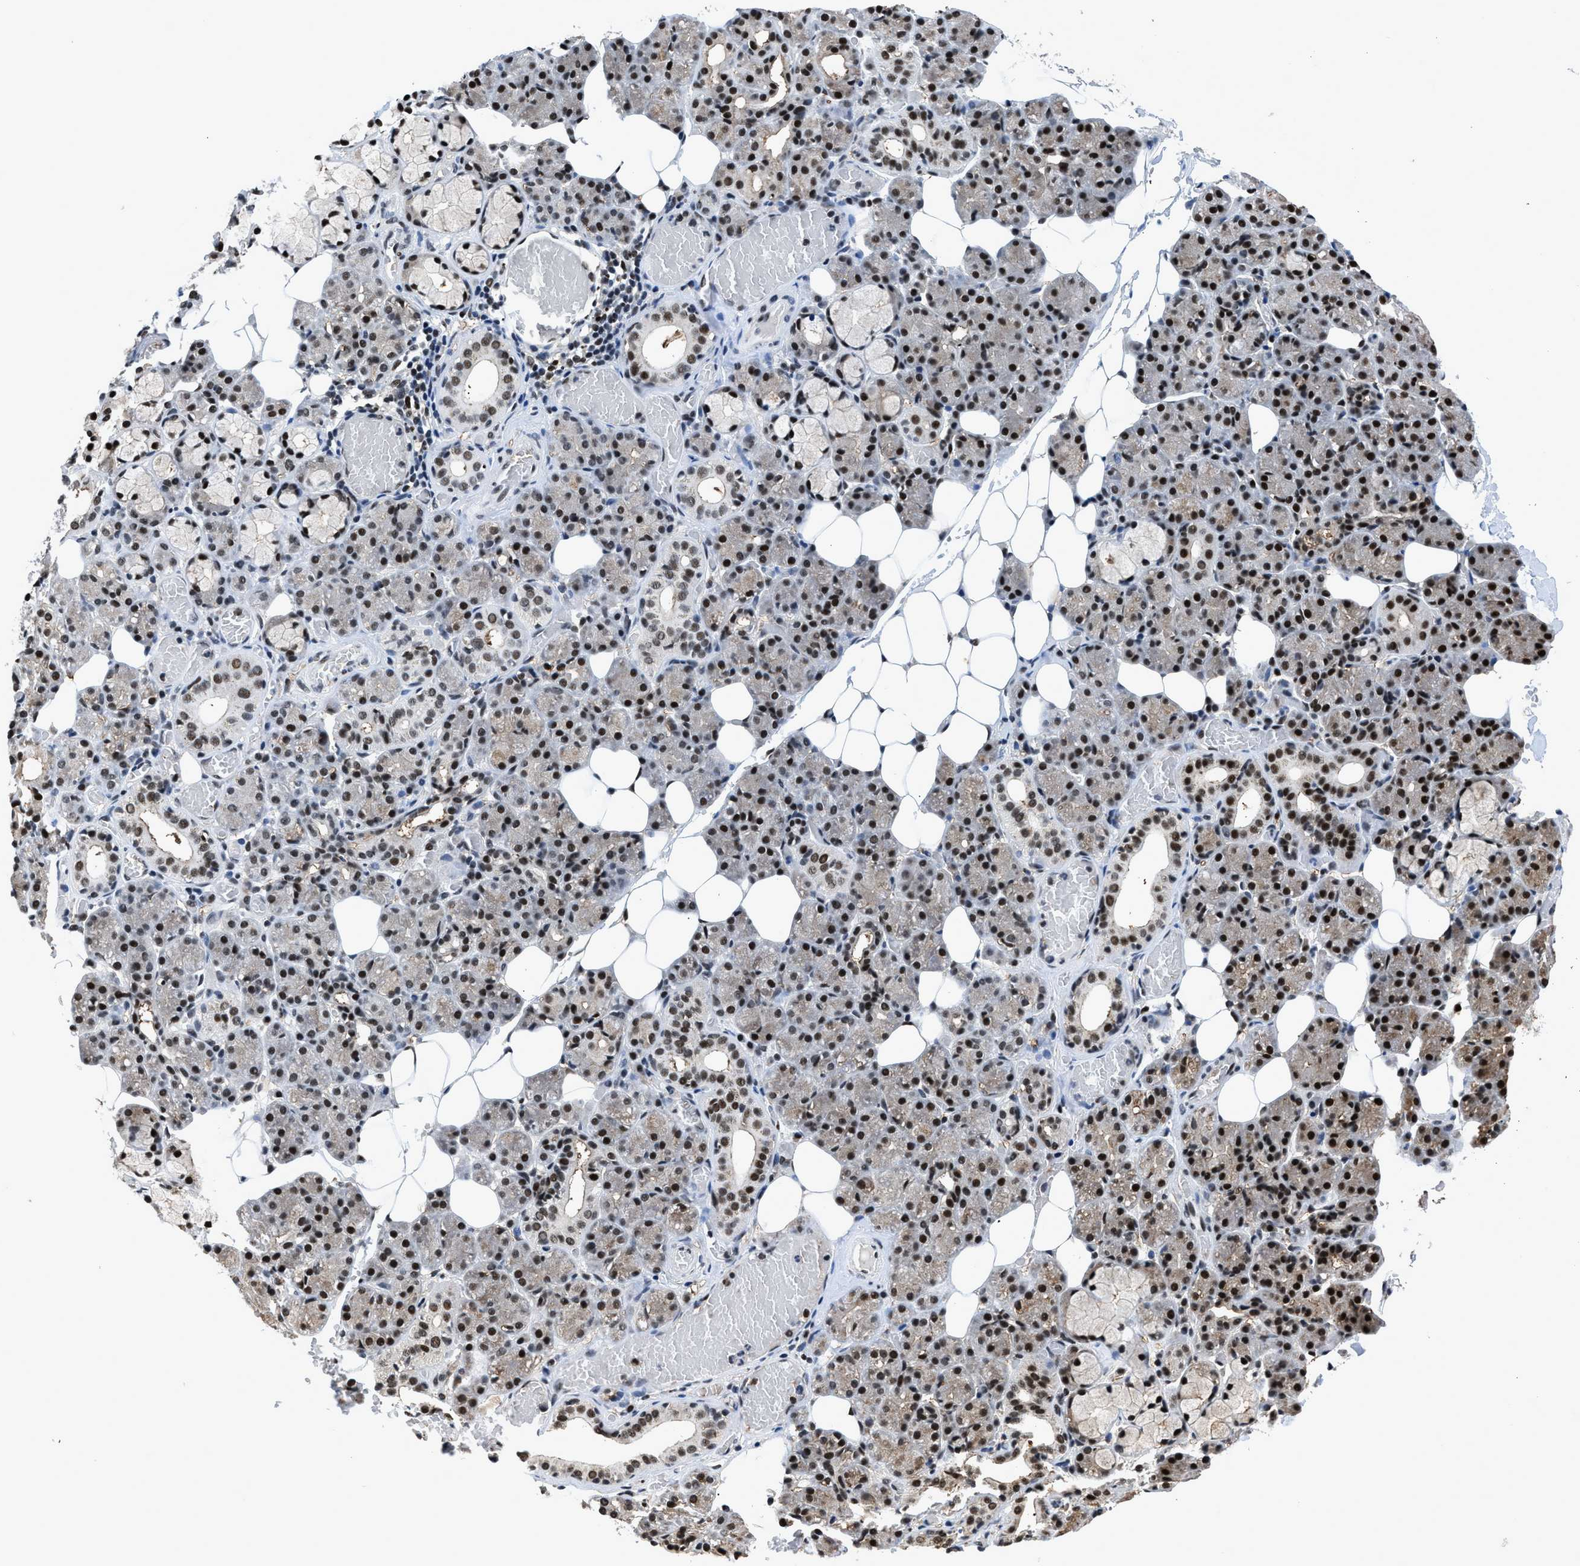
{"staining": {"intensity": "strong", "quantity": "25%-75%", "location": "nuclear"}, "tissue": "salivary gland", "cell_type": "Glandular cells", "image_type": "normal", "snomed": [{"axis": "morphology", "description": "Normal tissue, NOS"}, {"axis": "topography", "description": "Salivary gland"}], "caption": "About 25%-75% of glandular cells in normal salivary gland reveal strong nuclear protein positivity as visualized by brown immunohistochemical staining.", "gene": "HNRNPF", "patient": {"sex": "male", "age": 63}}